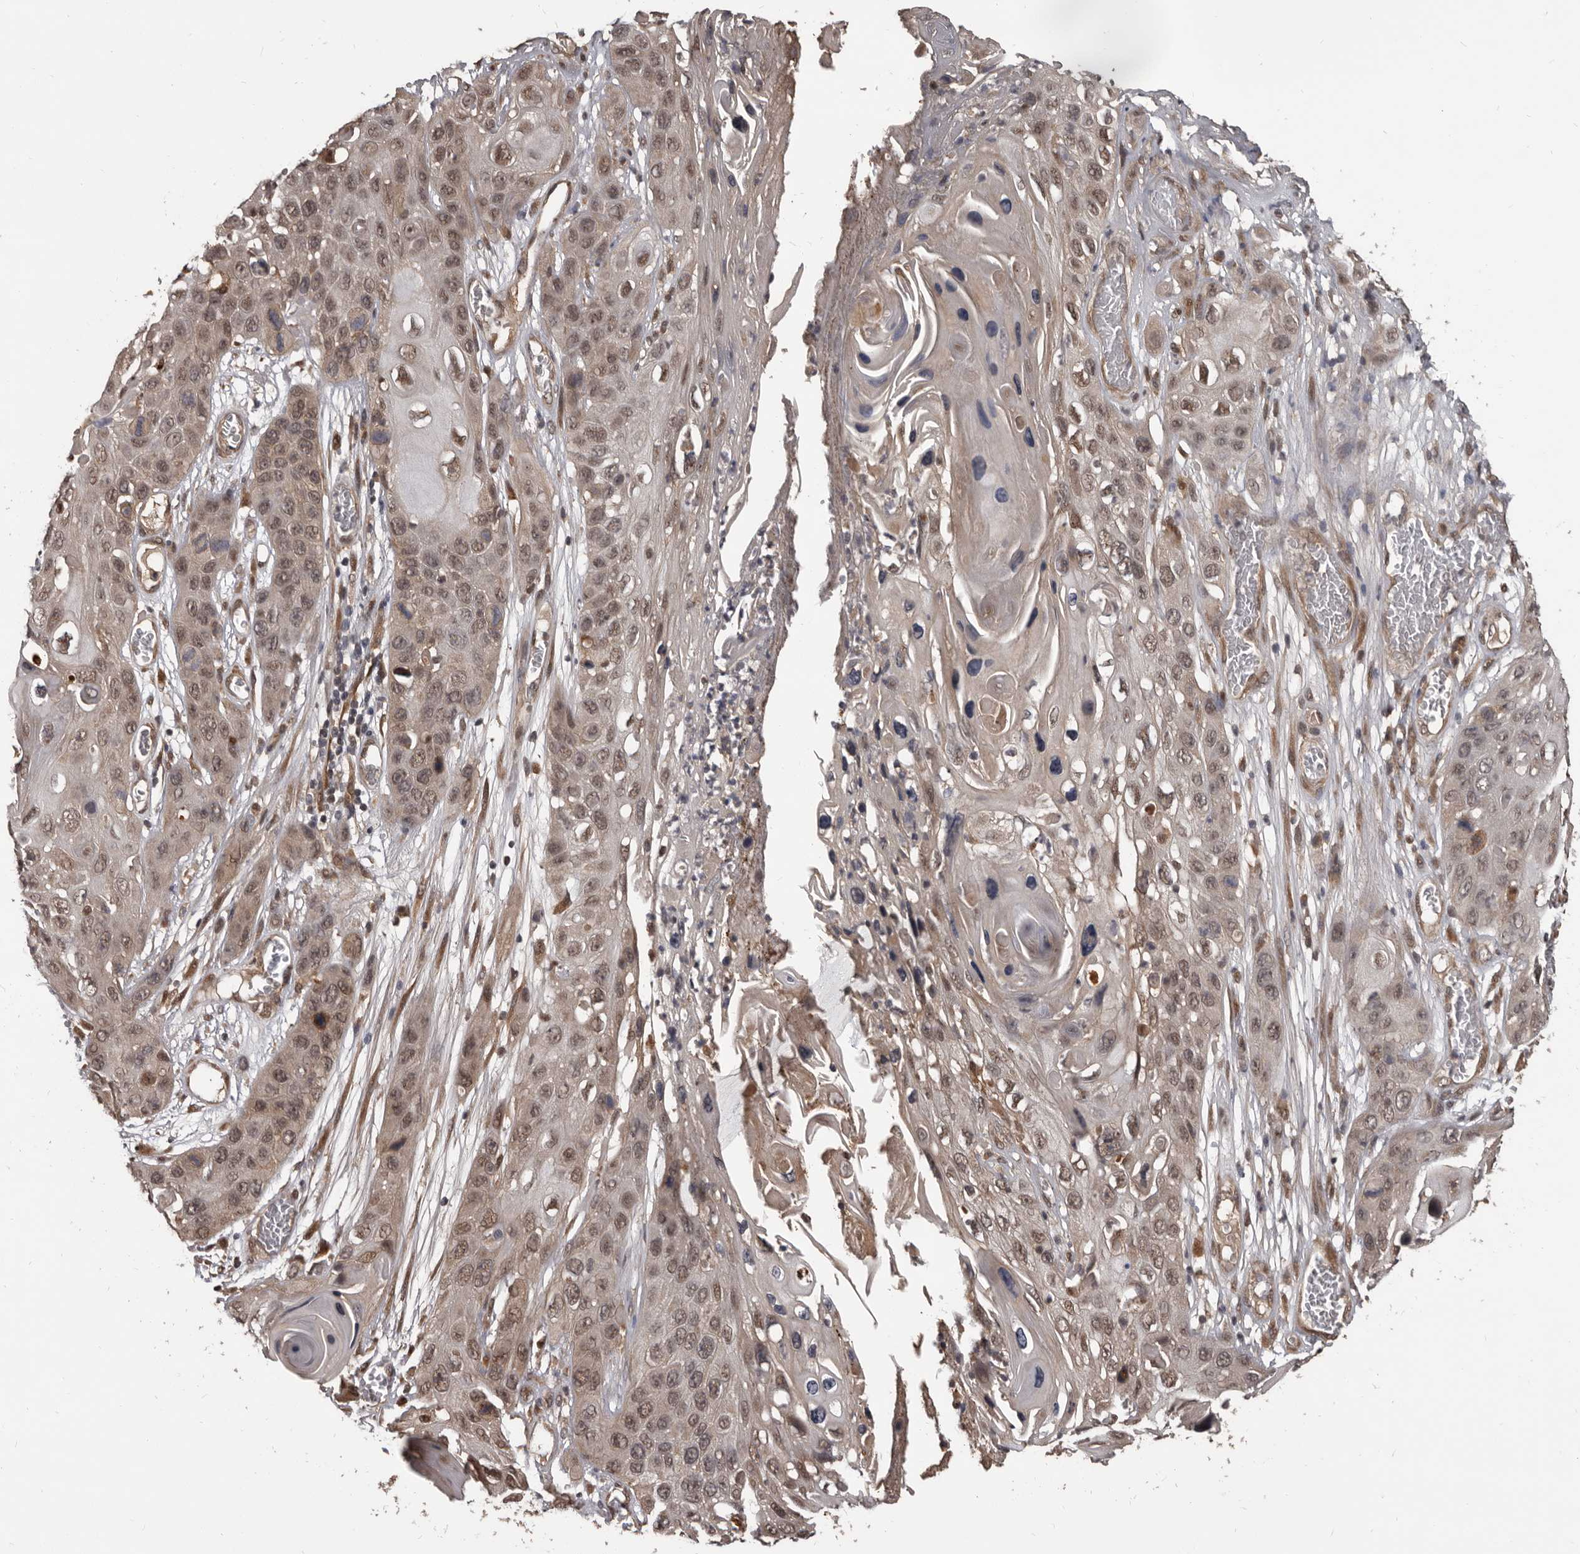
{"staining": {"intensity": "moderate", "quantity": ">75%", "location": "nuclear"}, "tissue": "skin cancer", "cell_type": "Tumor cells", "image_type": "cancer", "snomed": [{"axis": "morphology", "description": "Squamous cell carcinoma, NOS"}, {"axis": "topography", "description": "Skin"}], "caption": "Immunohistochemical staining of human skin cancer (squamous cell carcinoma) shows moderate nuclear protein positivity in about >75% of tumor cells. (Brightfield microscopy of DAB IHC at high magnification).", "gene": "AHR", "patient": {"sex": "male", "age": 55}}